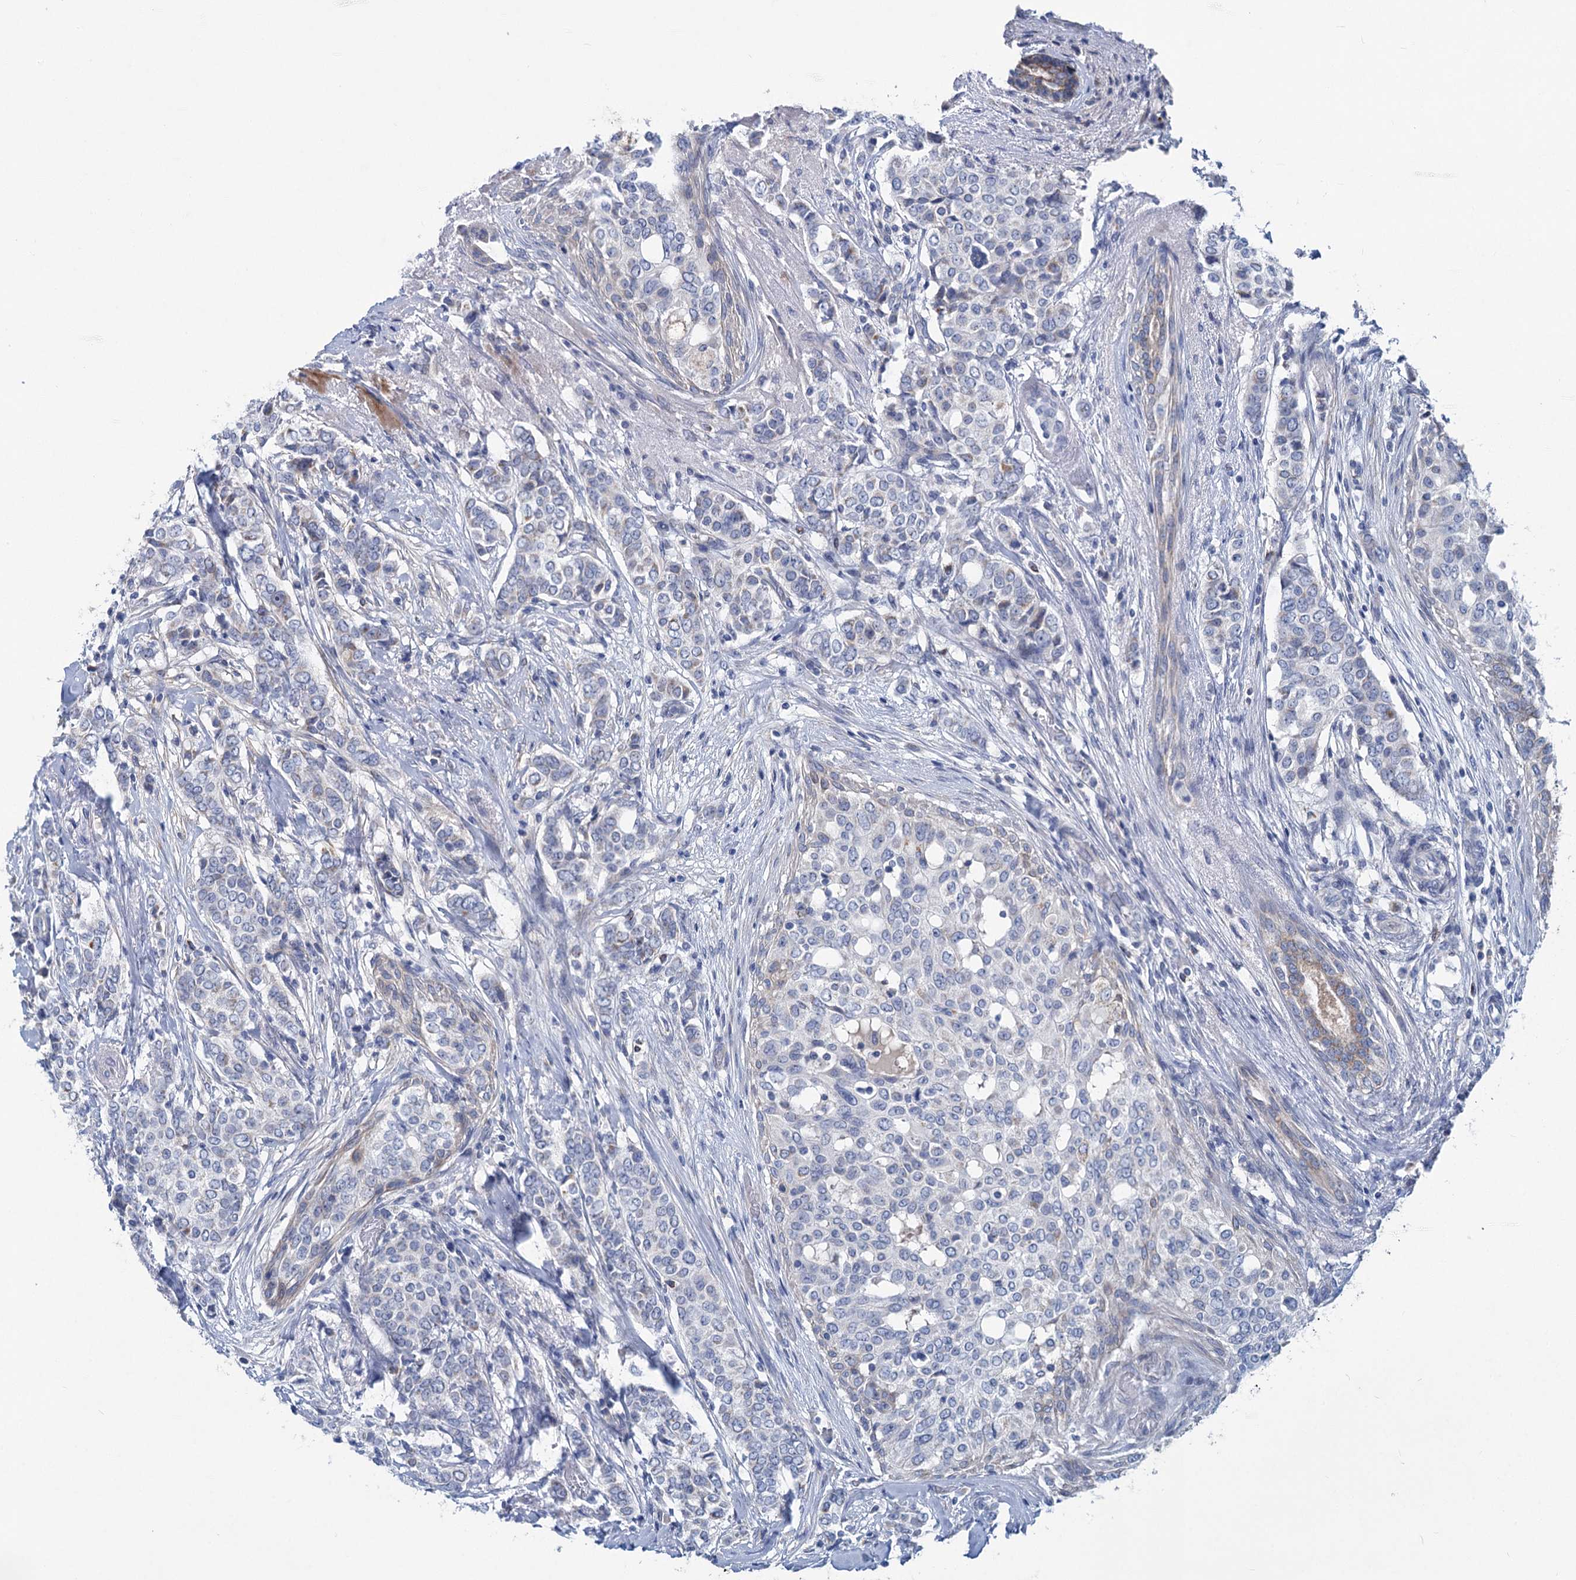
{"staining": {"intensity": "negative", "quantity": "none", "location": "none"}, "tissue": "breast cancer", "cell_type": "Tumor cells", "image_type": "cancer", "snomed": [{"axis": "morphology", "description": "Lobular carcinoma"}, {"axis": "topography", "description": "Breast"}], "caption": "Tumor cells show no significant protein expression in breast cancer (lobular carcinoma).", "gene": "CHDH", "patient": {"sex": "female", "age": 51}}